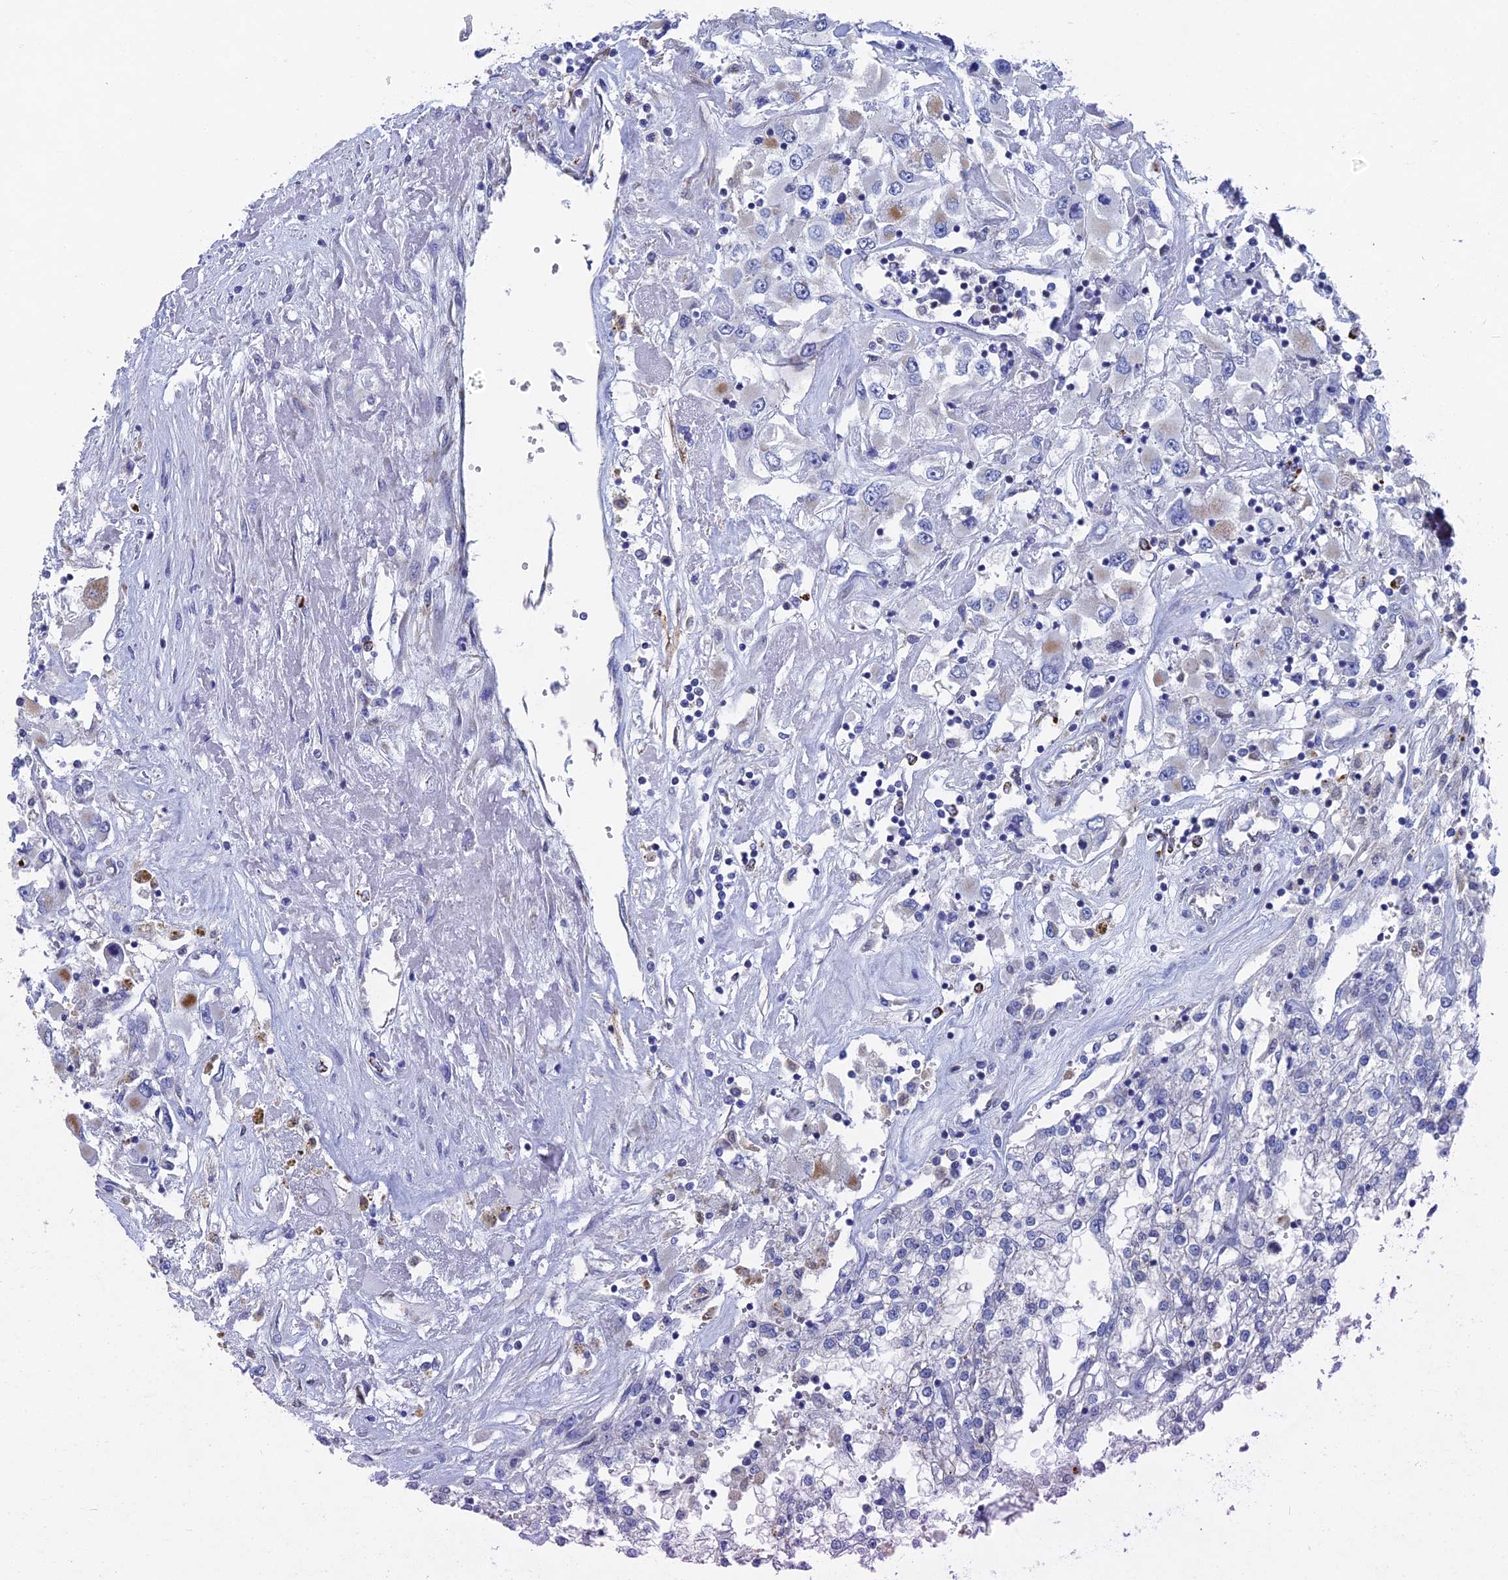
{"staining": {"intensity": "negative", "quantity": "none", "location": "none"}, "tissue": "renal cancer", "cell_type": "Tumor cells", "image_type": "cancer", "snomed": [{"axis": "morphology", "description": "Adenocarcinoma, NOS"}, {"axis": "topography", "description": "Kidney"}], "caption": "There is no significant positivity in tumor cells of adenocarcinoma (renal).", "gene": "HIGD1A", "patient": {"sex": "female", "age": 52}}